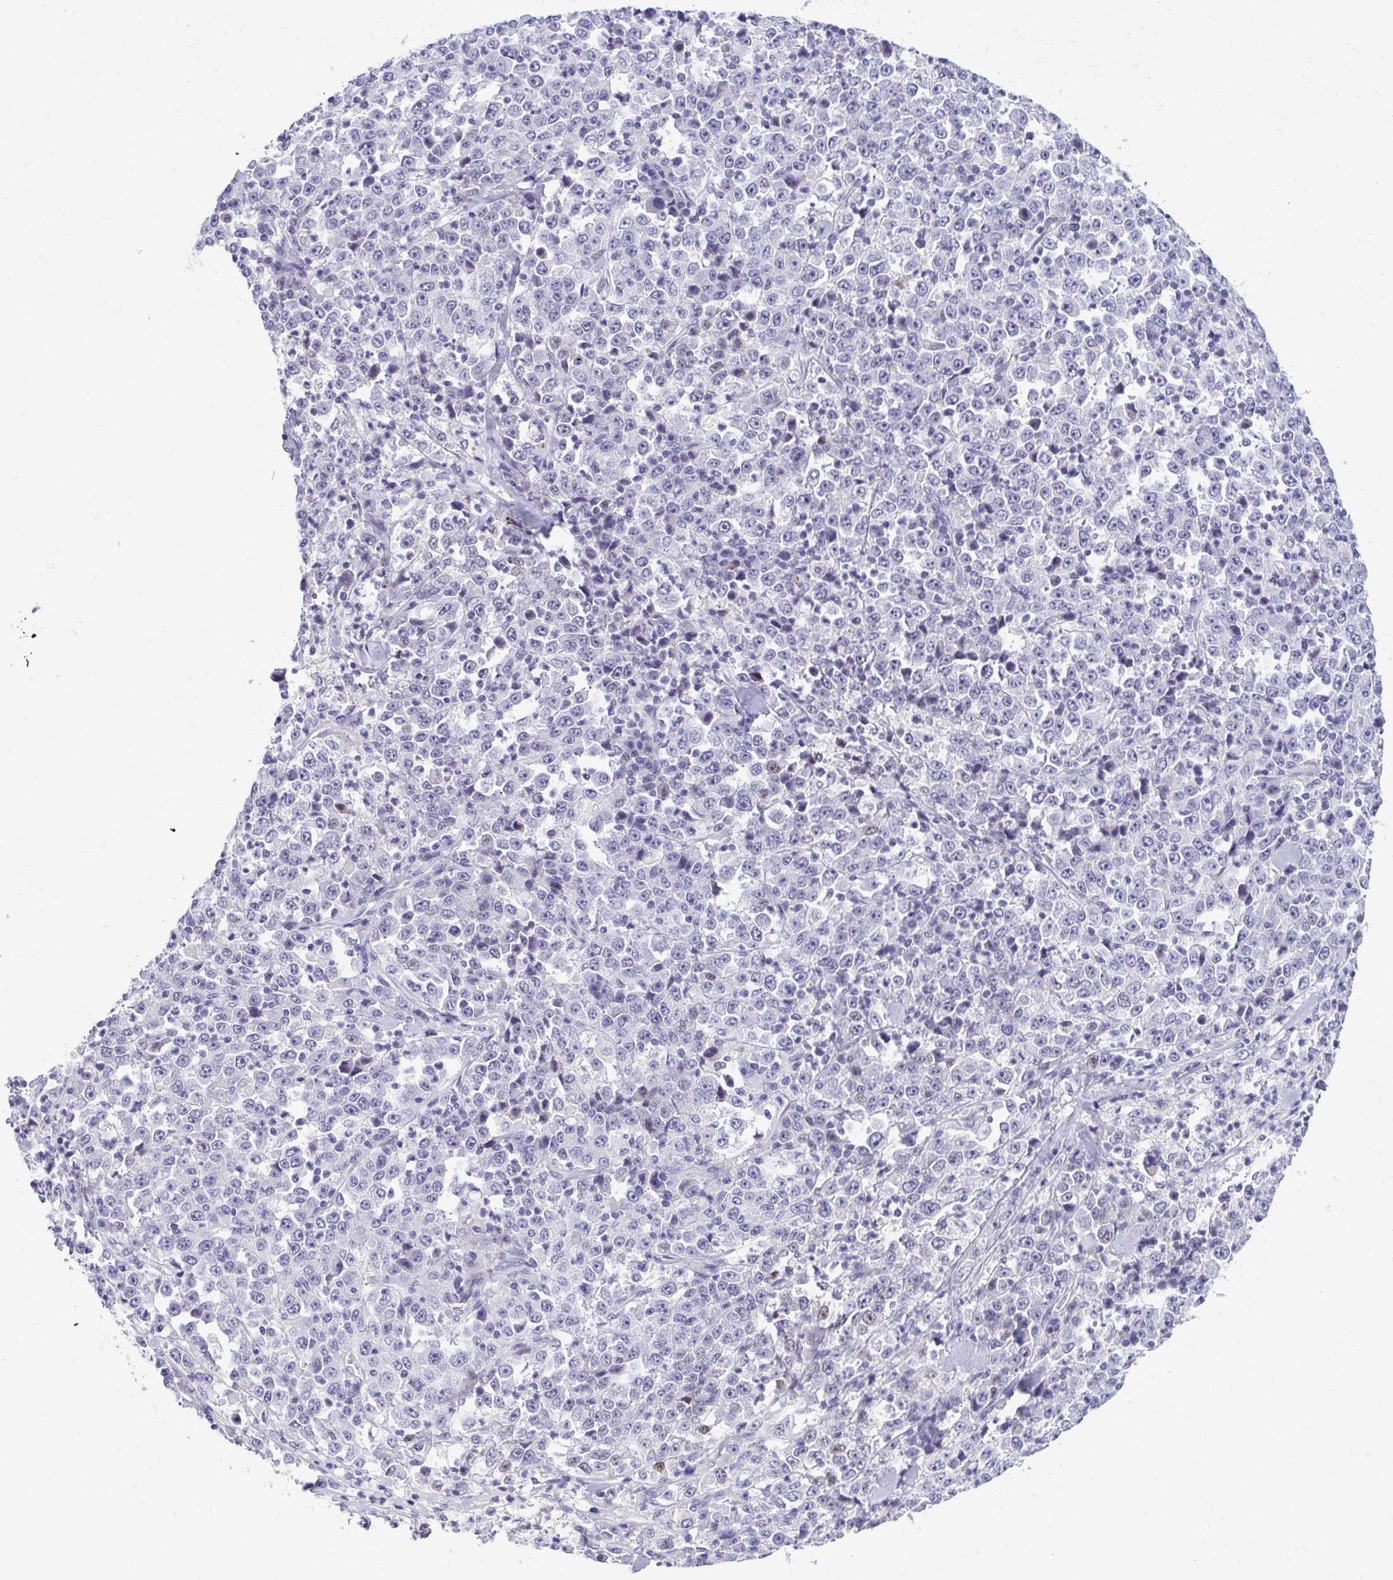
{"staining": {"intensity": "negative", "quantity": "none", "location": "none"}, "tissue": "stomach cancer", "cell_type": "Tumor cells", "image_type": "cancer", "snomed": [{"axis": "morphology", "description": "Normal tissue, NOS"}, {"axis": "morphology", "description": "Adenocarcinoma, NOS"}, {"axis": "topography", "description": "Stomach, upper"}, {"axis": "topography", "description": "Stomach"}], "caption": "The photomicrograph shows no significant expression in tumor cells of stomach cancer. (Immunohistochemistry (ihc), brightfield microscopy, high magnification).", "gene": "ZBTB25", "patient": {"sex": "male", "age": 59}}